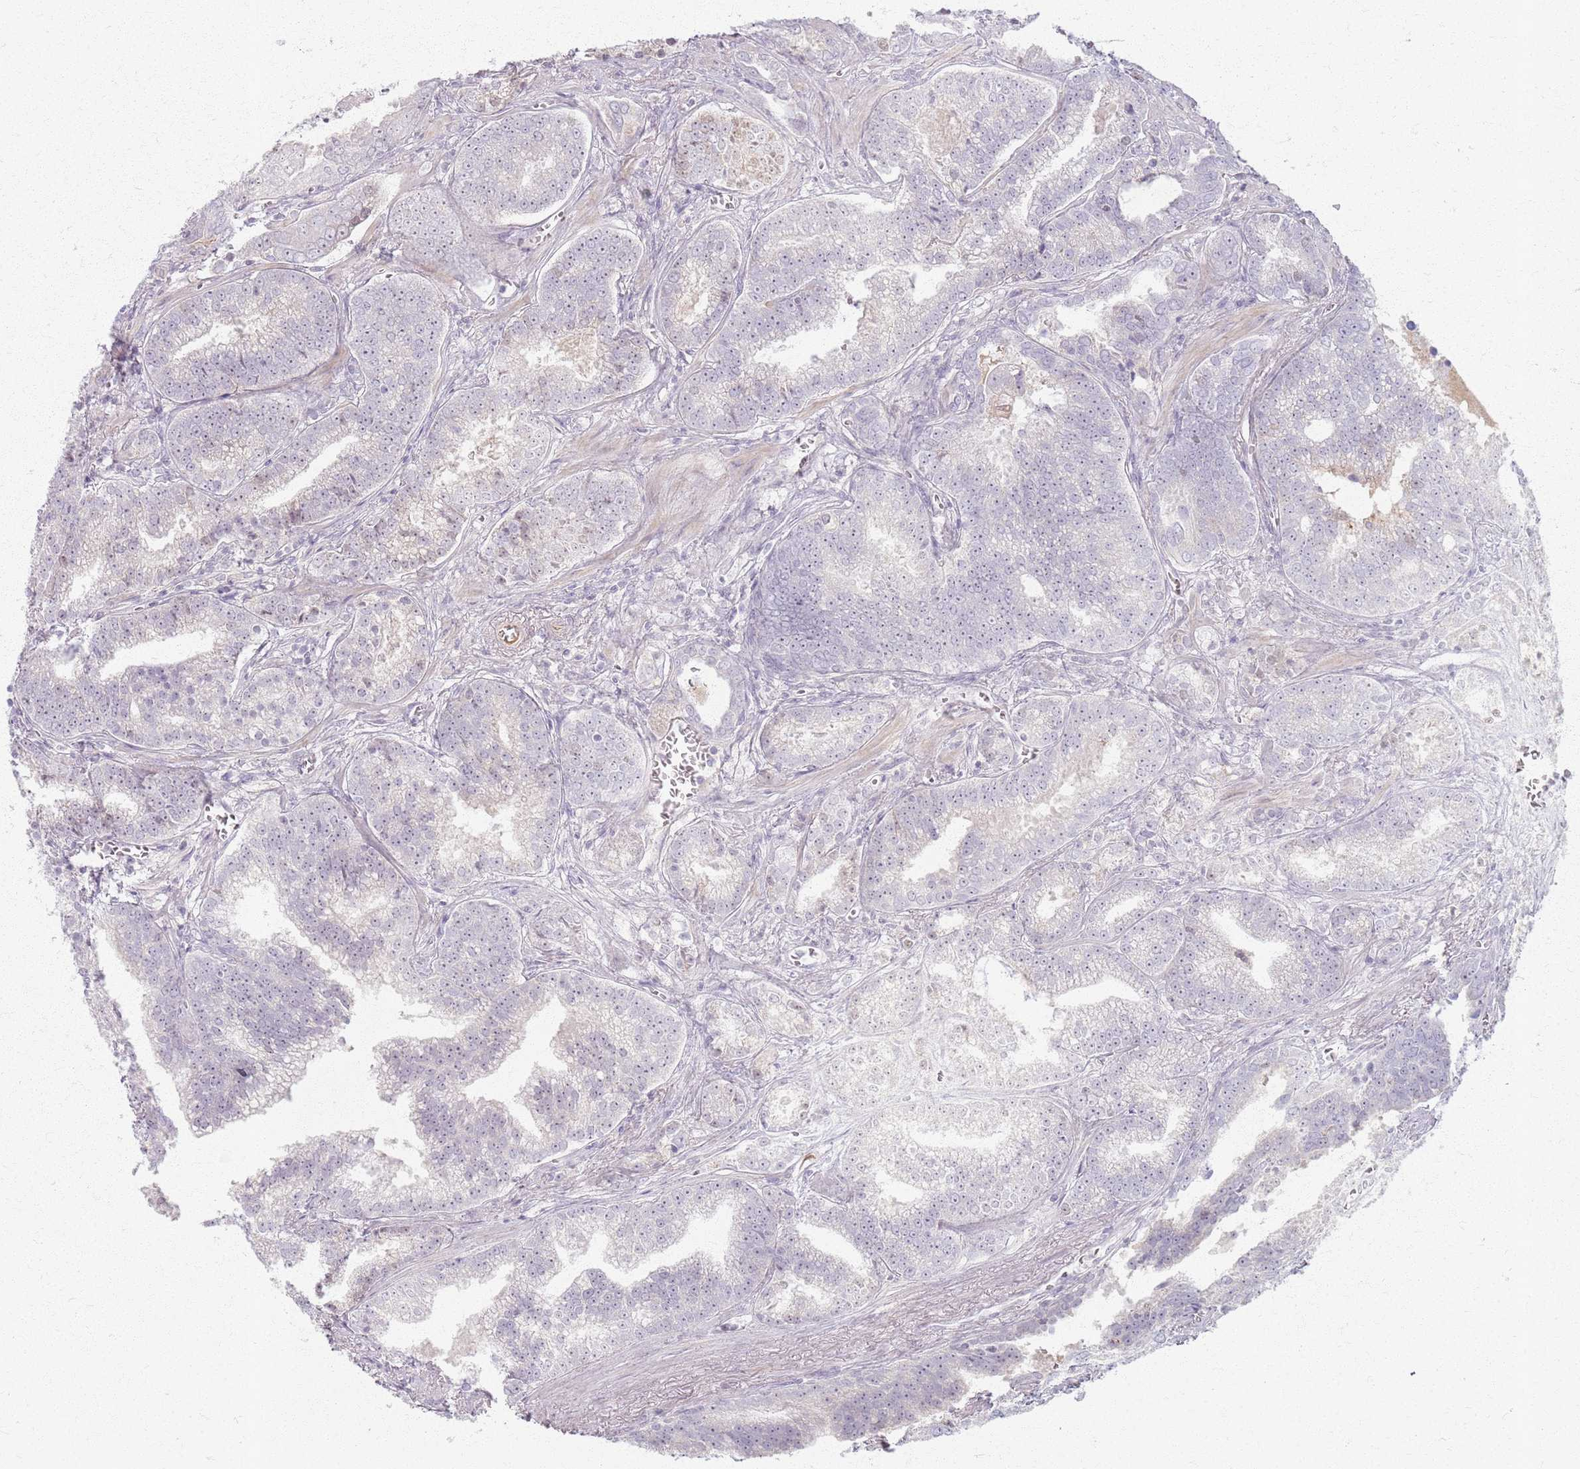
{"staining": {"intensity": "negative", "quantity": "none", "location": "none"}, "tissue": "prostate cancer", "cell_type": "Tumor cells", "image_type": "cancer", "snomed": [{"axis": "morphology", "description": "Adenocarcinoma, High grade"}, {"axis": "topography", "description": "Prostate"}], "caption": "An immunohistochemistry (IHC) image of prostate high-grade adenocarcinoma is shown. There is no staining in tumor cells of prostate high-grade adenocarcinoma. The staining was performed using DAB (3,3'-diaminobenzidine) to visualize the protein expression in brown, while the nuclei were stained in blue with hematoxylin (Magnification: 20x).", "gene": "CRIPT", "patient": {"sex": "male", "age": 67}}